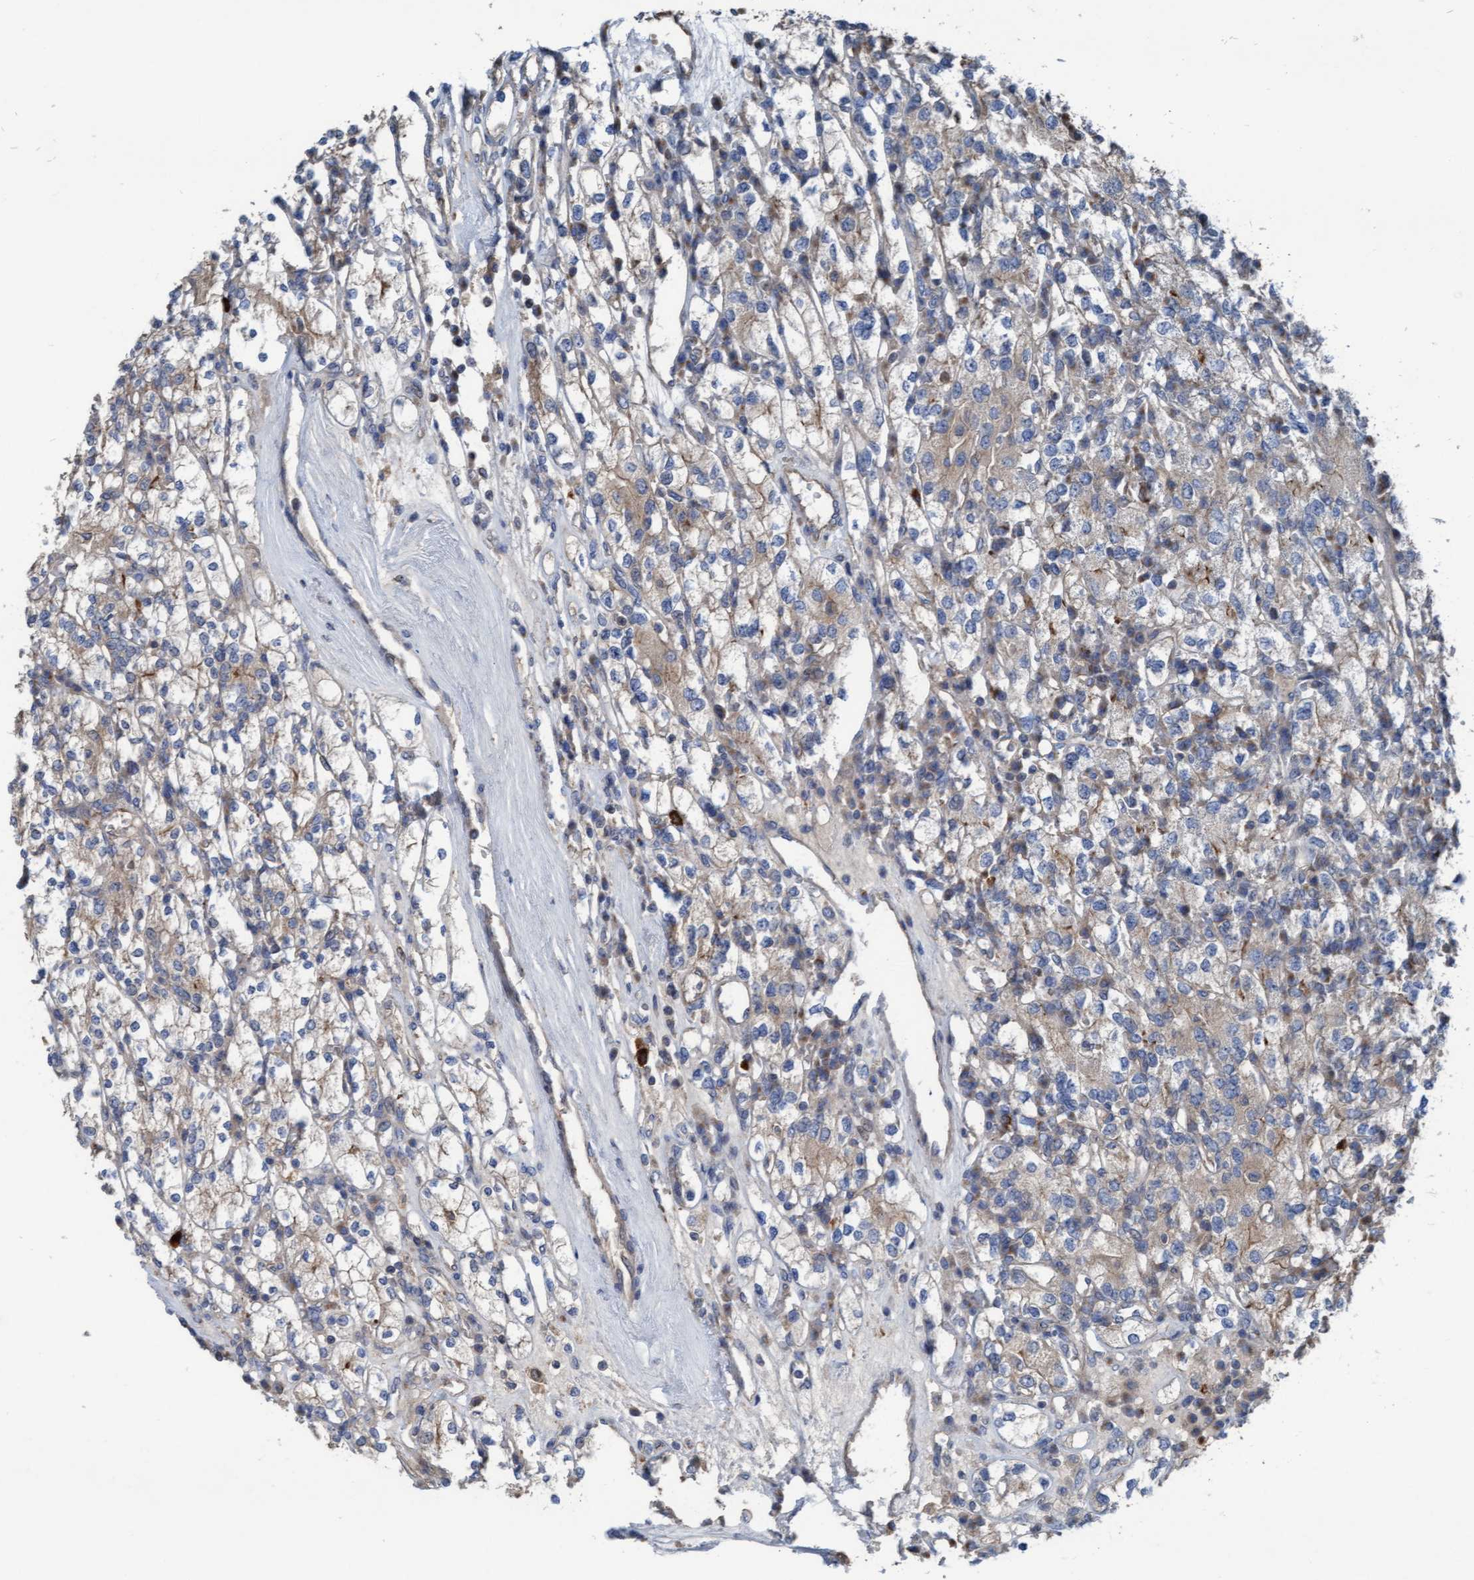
{"staining": {"intensity": "weak", "quantity": "25%-75%", "location": "cytoplasmic/membranous"}, "tissue": "renal cancer", "cell_type": "Tumor cells", "image_type": "cancer", "snomed": [{"axis": "morphology", "description": "Adenocarcinoma, NOS"}, {"axis": "topography", "description": "Kidney"}], "caption": "Brown immunohistochemical staining in human renal cancer reveals weak cytoplasmic/membranous staining in about 25%-75% of tumor cells.", "gene": "KLHL26", "patient": {"sex": "male", "age": 77}}